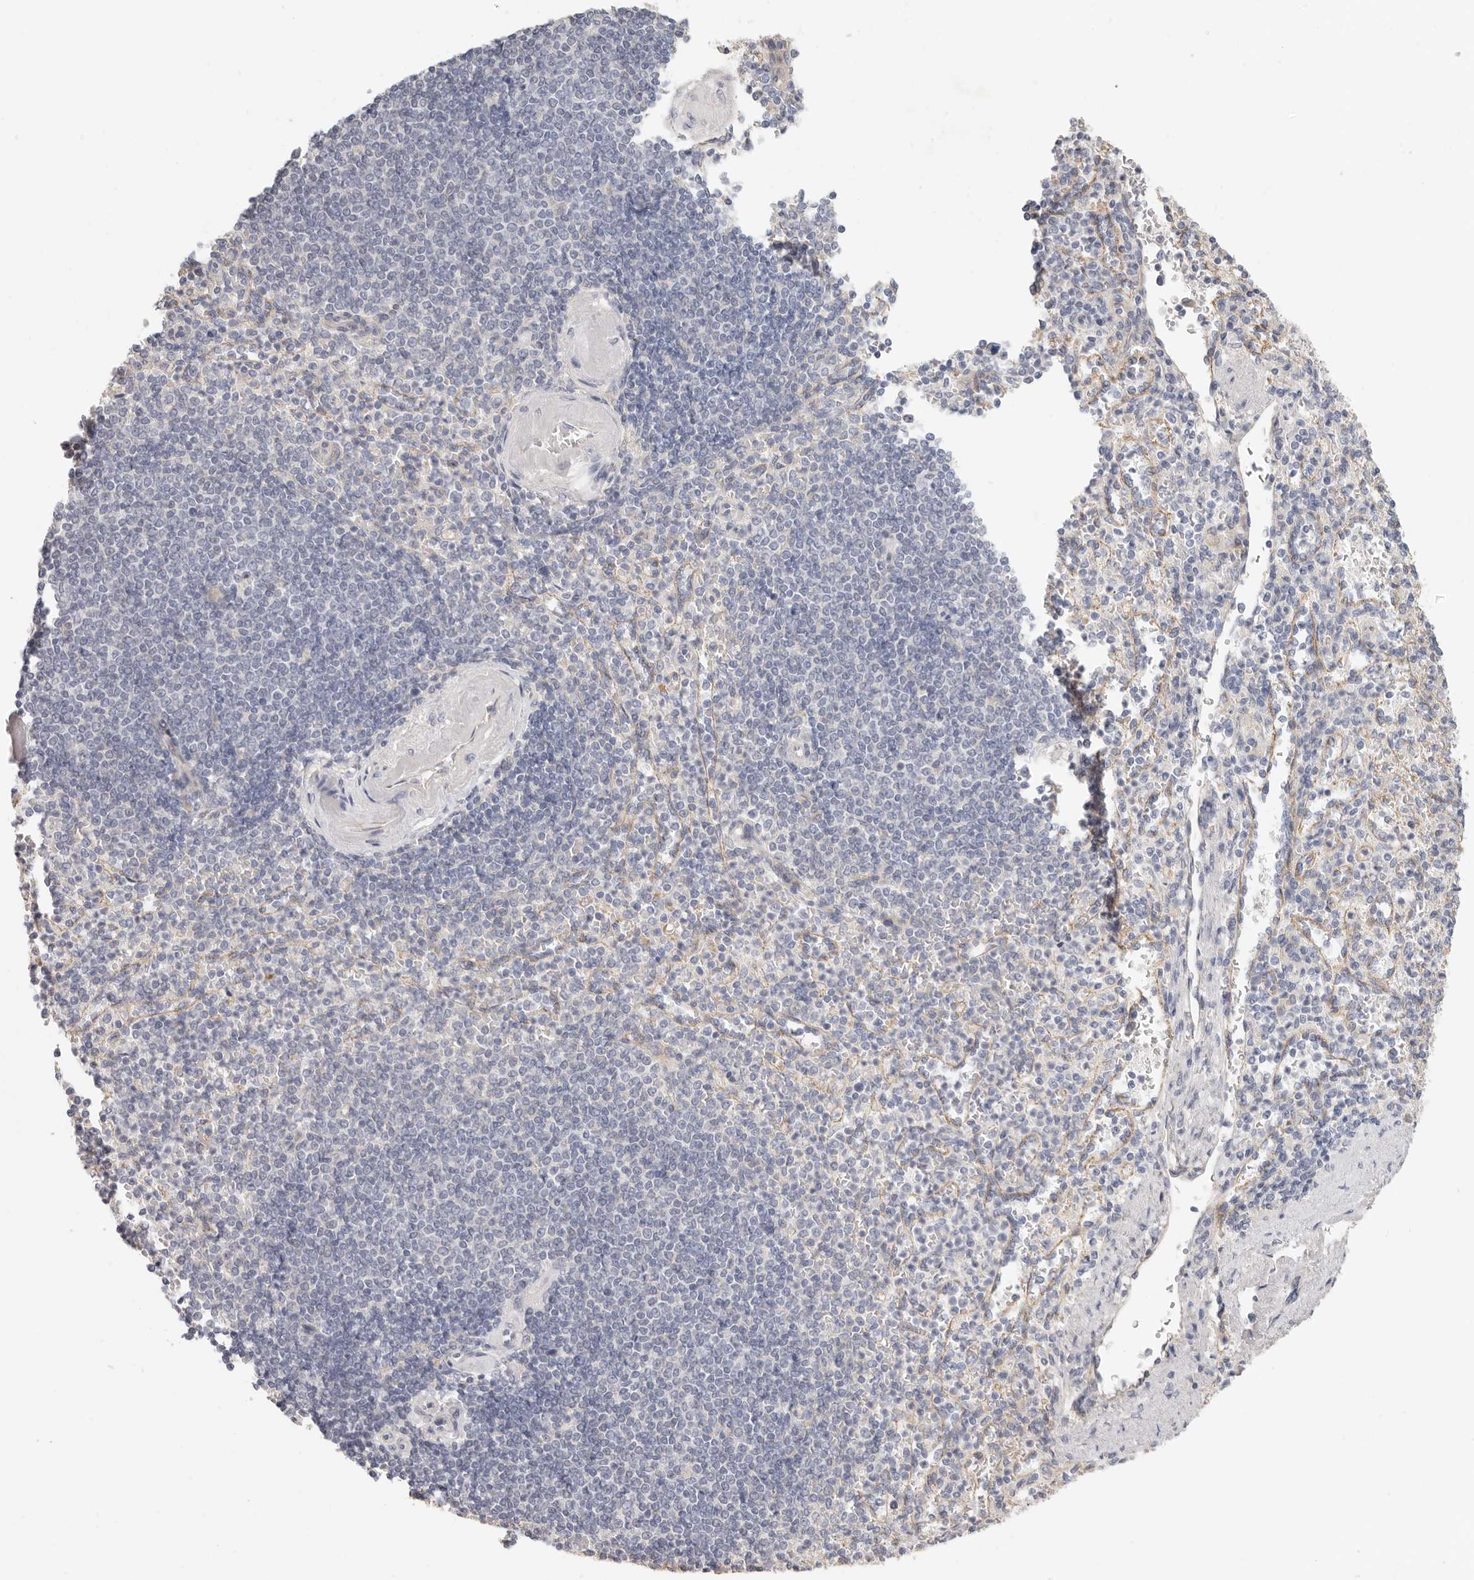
{"staining": {"intensity": "negative", "quantity": "none", "location": "none"}, "tissue": "spleen", "cell_type": "Cells in red pulp", "image_type": "normal", "snomed": [{"axis": "morphology", "description": "Normal tissue, NOS"}, {"axis": "topography", "description": "Spleen"}], "caption": "Immunohistochemistry (IHC) histopathology image of normal human spleen stained for a protein (brown), which demonstrates no positivity in cells in red pulp. (Stains: DAB IHC with hematoxylin counter stain, Microscopy: brightfield microscopy at high magnification).", "gene": "ANXA9", "patient": {"sex": "female", "age": 74}}